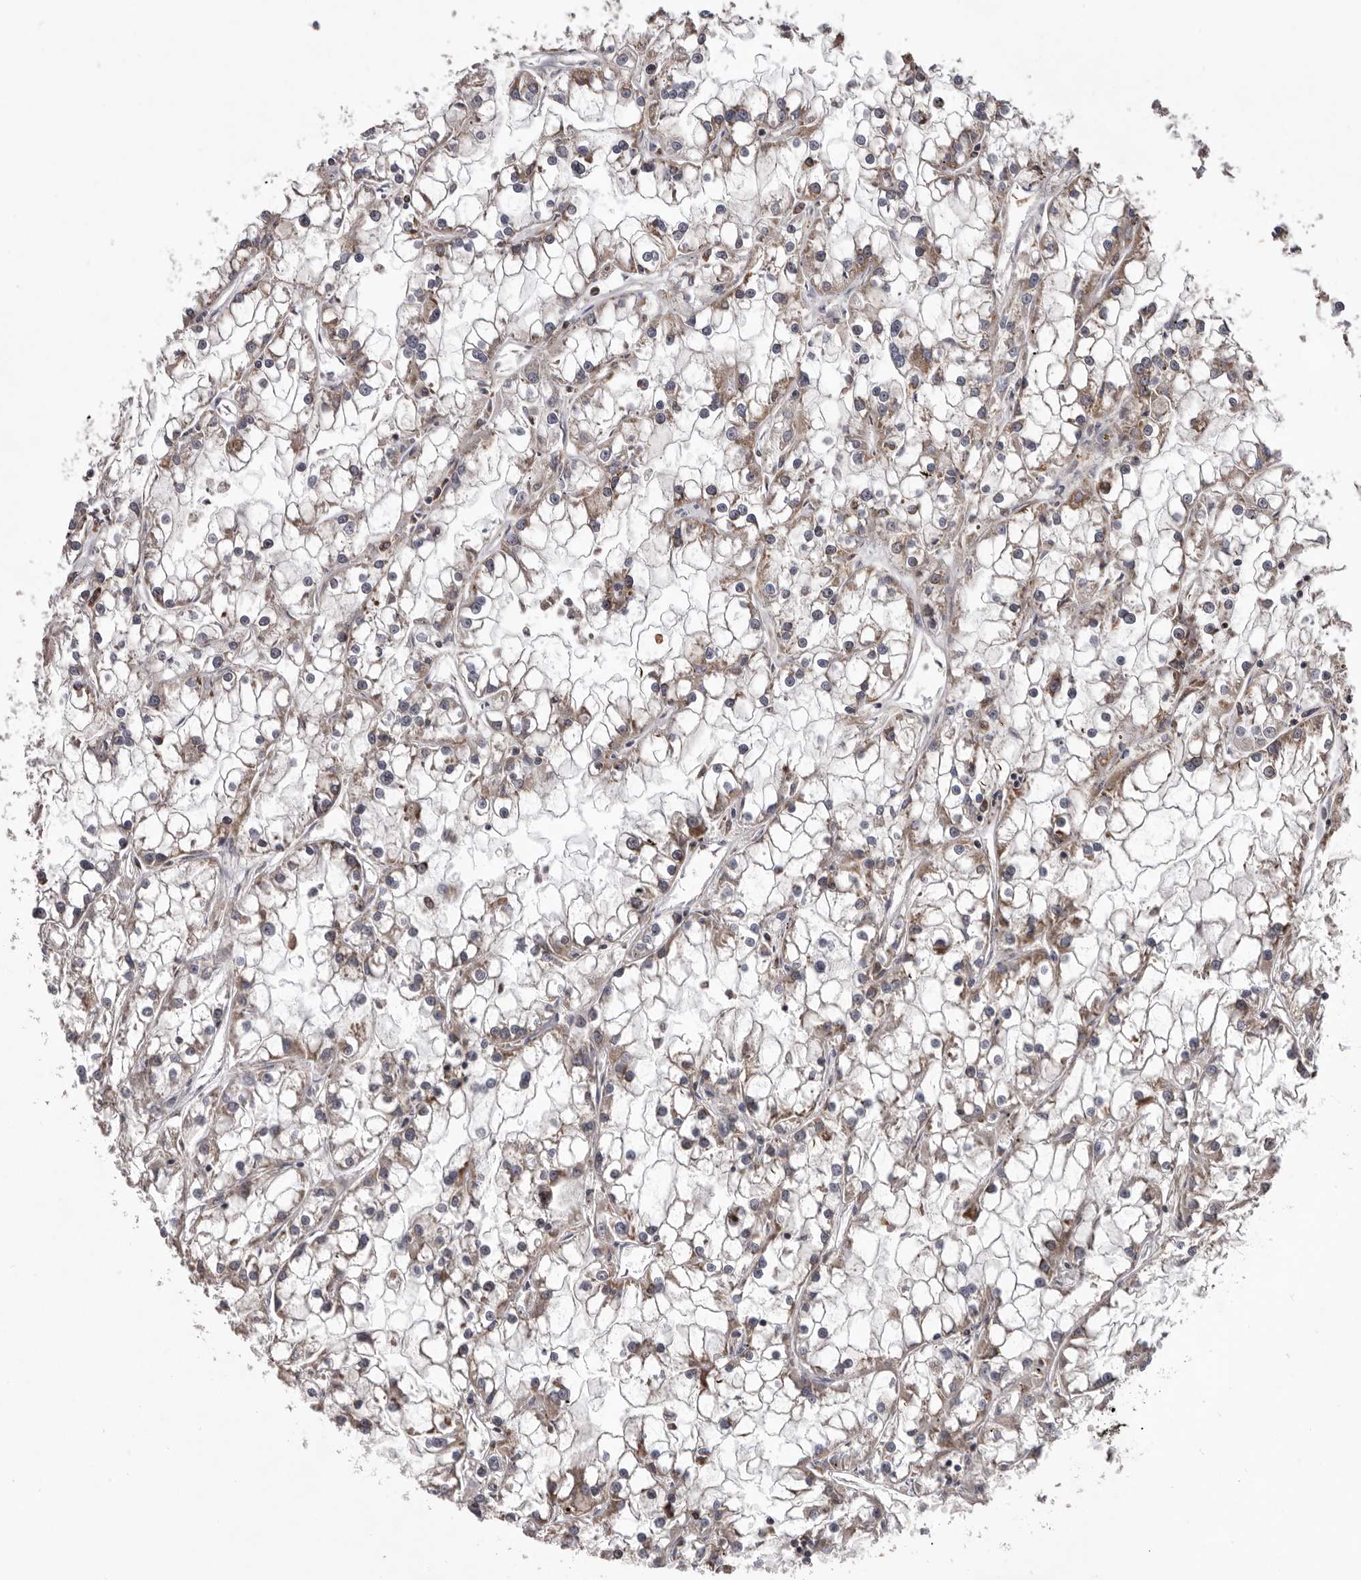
{"staining": {"intensity": "negative", "quantity": "none", "location": "none"}, "tissue": "renal cancer", "cell_type": "Tumor cells", "image_type": "cancer", "snomed": [{"axis": "morphology", "description": "Adenocarcinoma, NOS"}, {"axis": "topography", "description": "Kidney"}], "caption": "Renal adenocarcinoma stained for a protein using immunohistochemistry displays no expression tumor cells.", "gene": "GADD45B", "patient": {"sex": "female", "age": 52}}